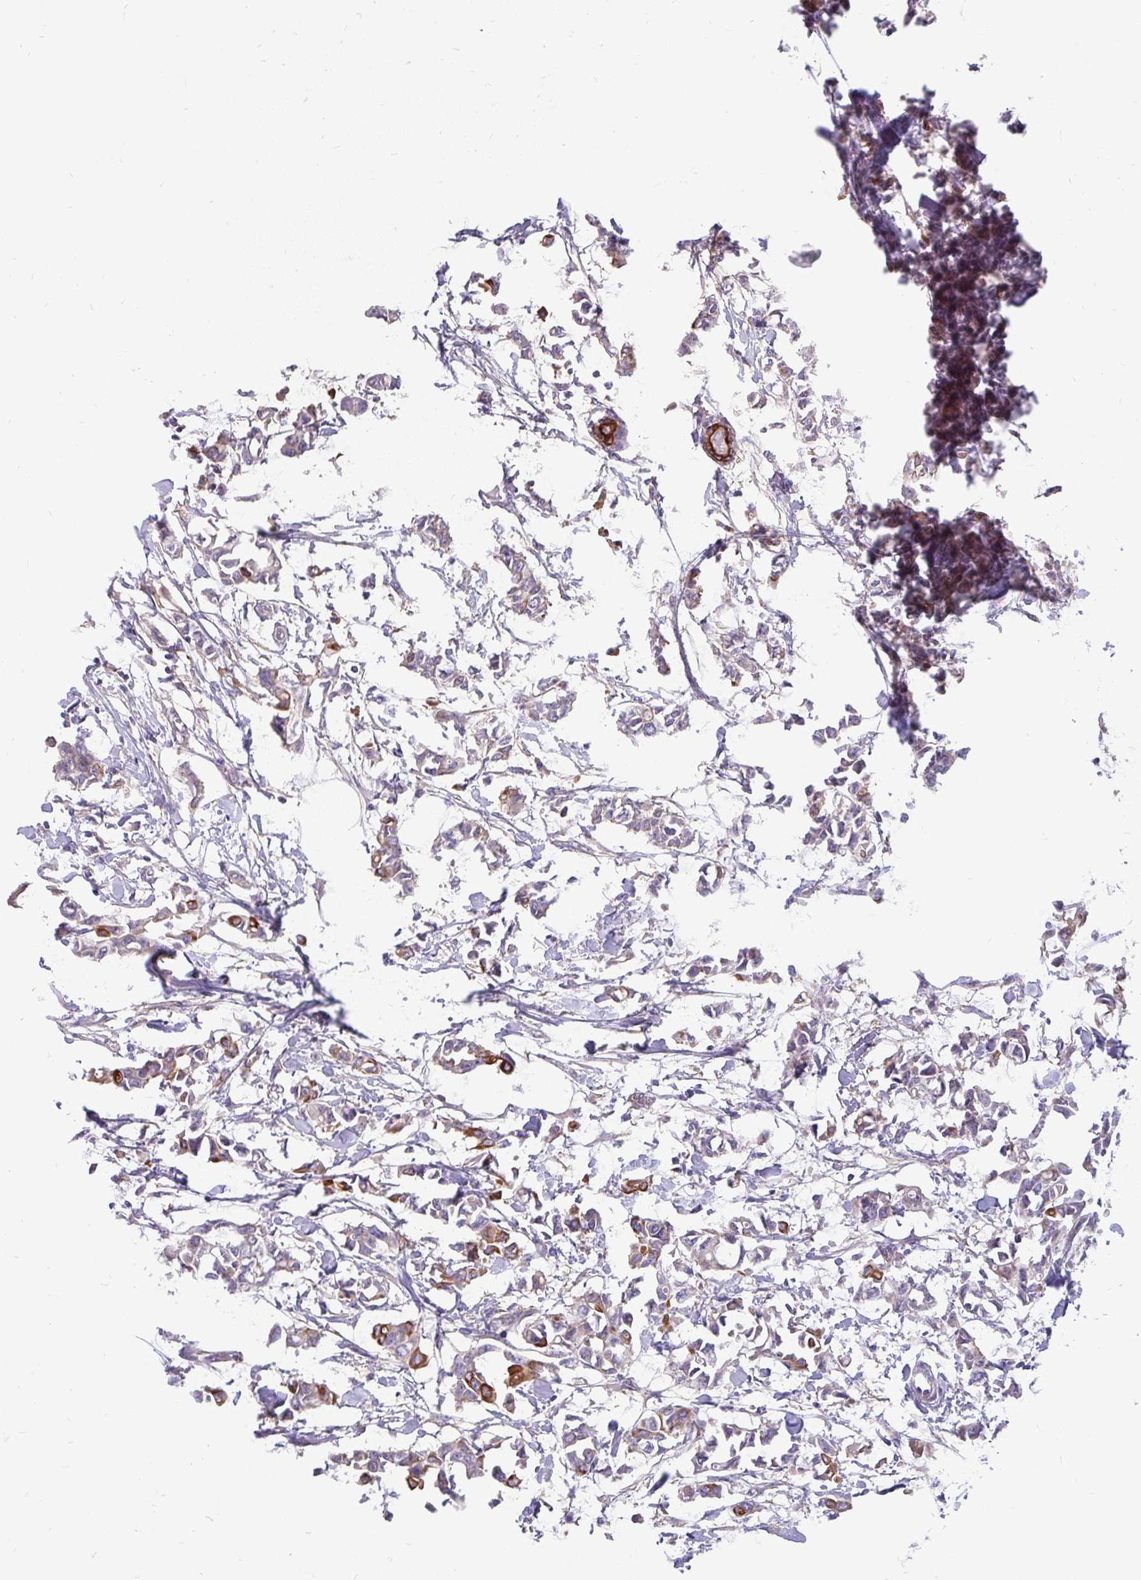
{"staining": {"intensity": "moderate", "quantity": "25%-75%", "location": "cytoplasmic/membranous"}, "tissue": "breast cancer", "cell_type": "Tumor cells", "image_type": "cancer", "snomed": [{"axis": "morphology", "description": "Duct carcinoma"}, {"axis": "topography", "description": "Breast"}], "caption": "Breast infiltrating ductal carcinoma tissue reveals moderate cytoplasmic/membranous positivity in about 25%-75% of tumor cells", "gene": "LRRC26", "patient": {"sex": "female", "age": 41}}